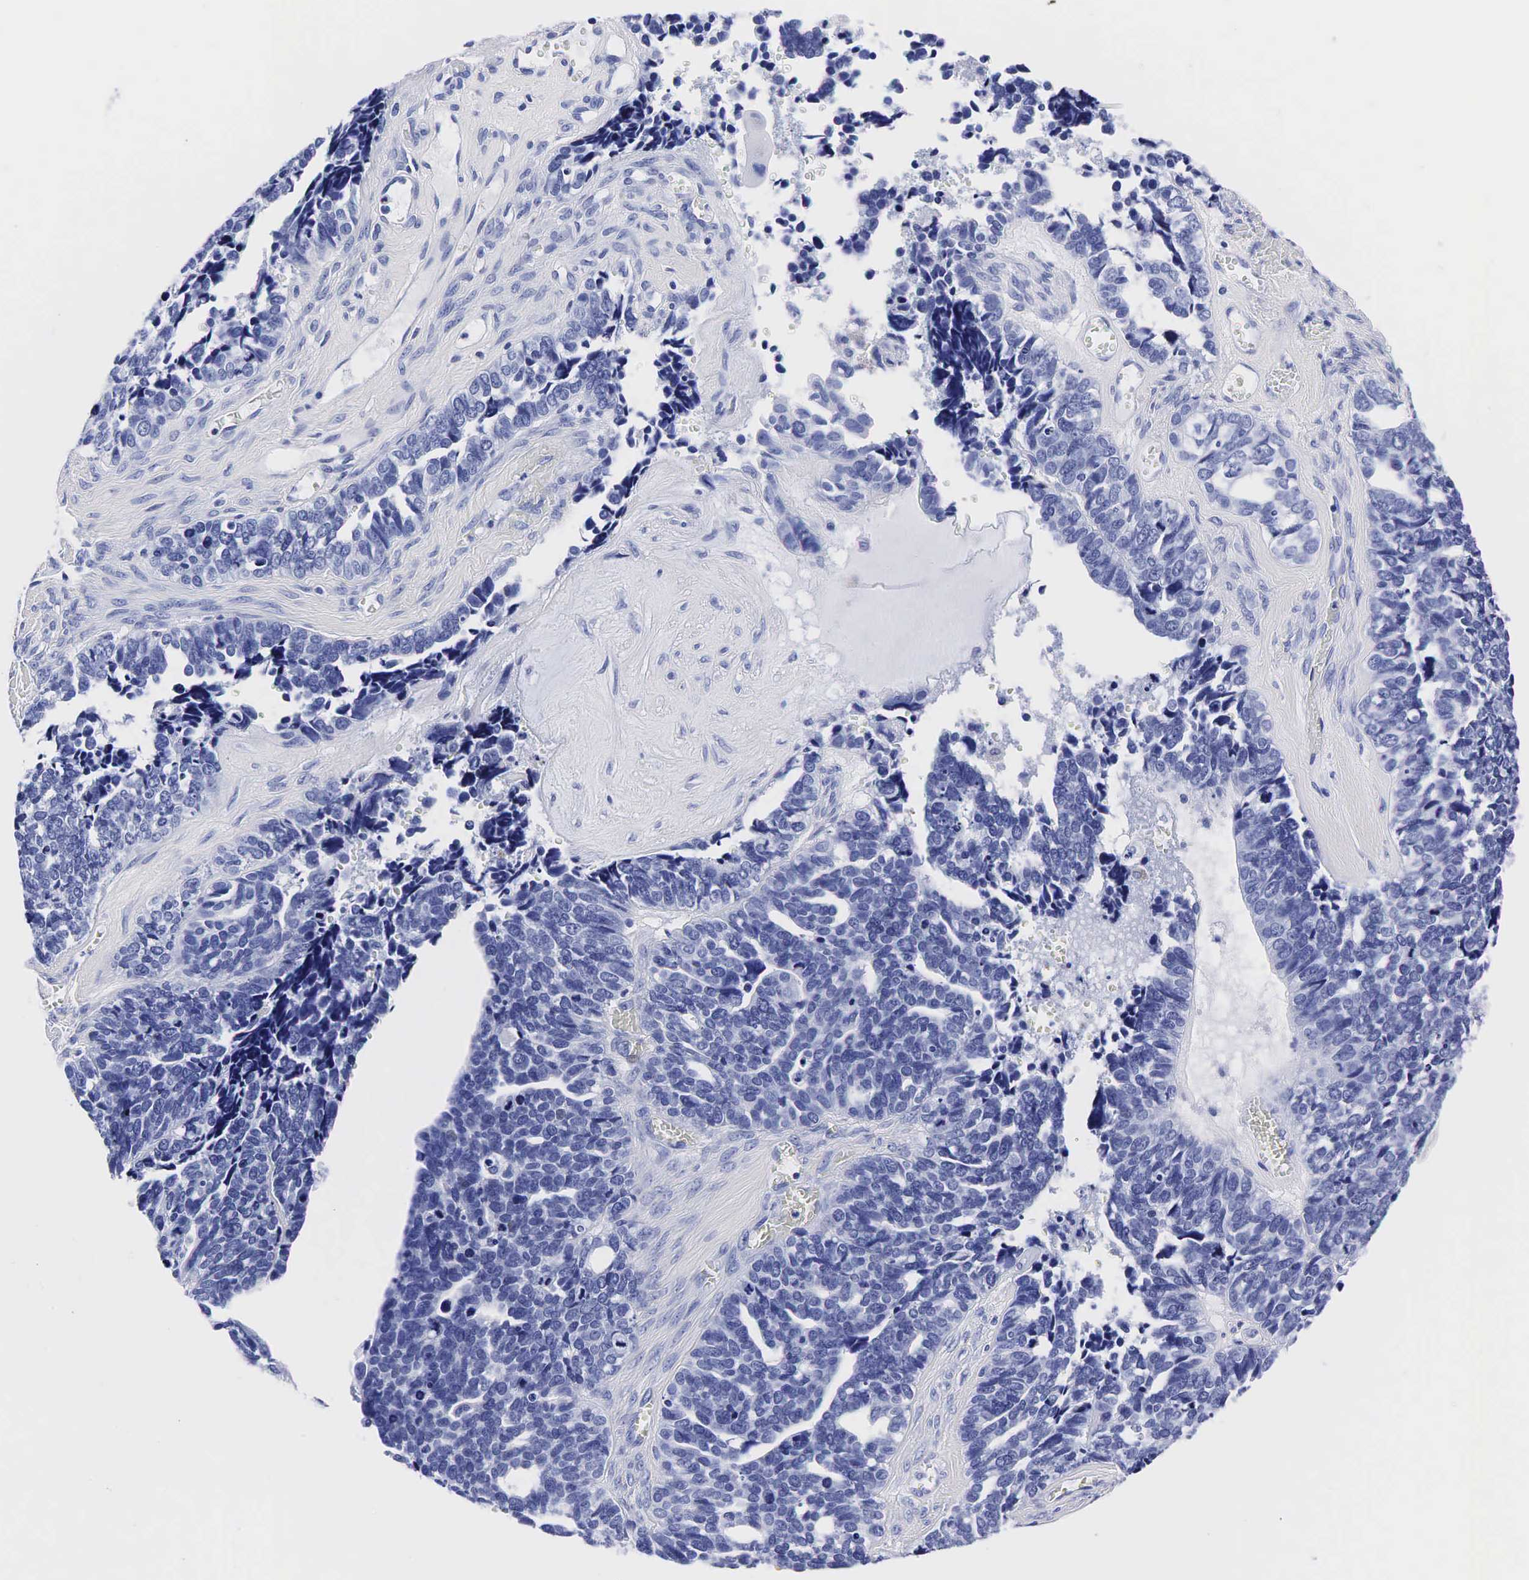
{"staining": {"intensity": "negative", "quantity": "none", "location": "none"}, "tissue": "ovarian cancer", "cell_type": "Tumor cells", "image_type": "cancer", "snomed": [{"axis": "morphology", "description": "Cystadenocarcinoma, serous, NOS"}, {"axis": "topography", "description": "Ovary"}], "caption": "This is an immunohistochemistry (IHC) photomicrograph of ovarian serous cystadenocarcinoma. There is no staining in tumor cells.", "gene": "TG", "patient": {"sex": "female", "age": 77}}